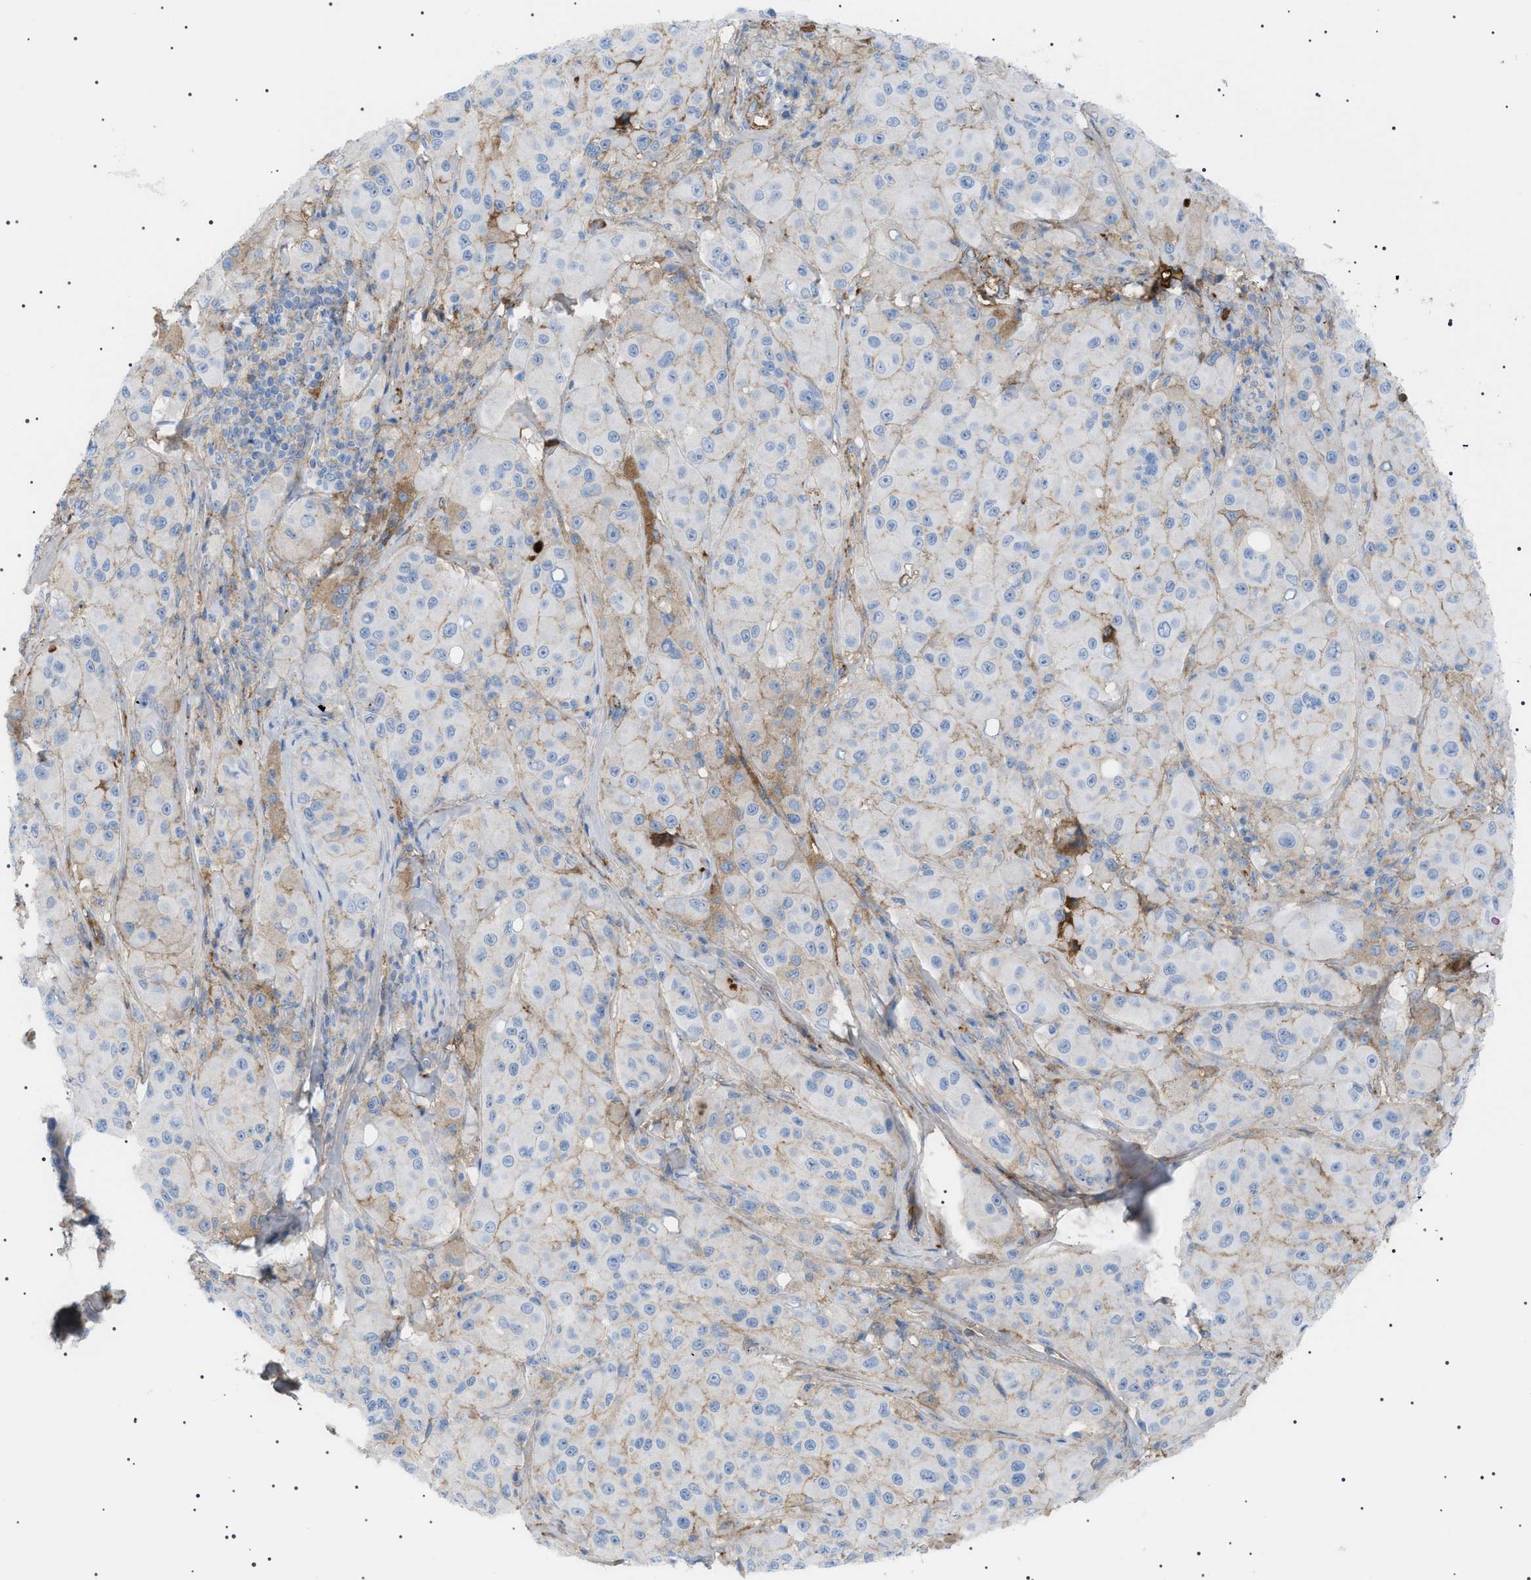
{"staining": {"intensity": "weak", "quantity": "25%-75%", "location": "cytoplasmic/membranous"}, "tissue": "melanoma", "cell_type": "Tumor cells", "image_type": "cancer", "snomed": [{"axis": "morphology", "description": "Malignant melanoma, NOS"}, {"axis": "topography", "description": "Skin"}], "caption": "Weak cytoplasmic/membranous protein staining is identified in approximately 25%-75% of tumor cells in melanoma. The protein of interest is shown in brown color, while the nuclei are stained blue.", "gene": "LPA", "patient": {"sex": "male", "age": 84}}